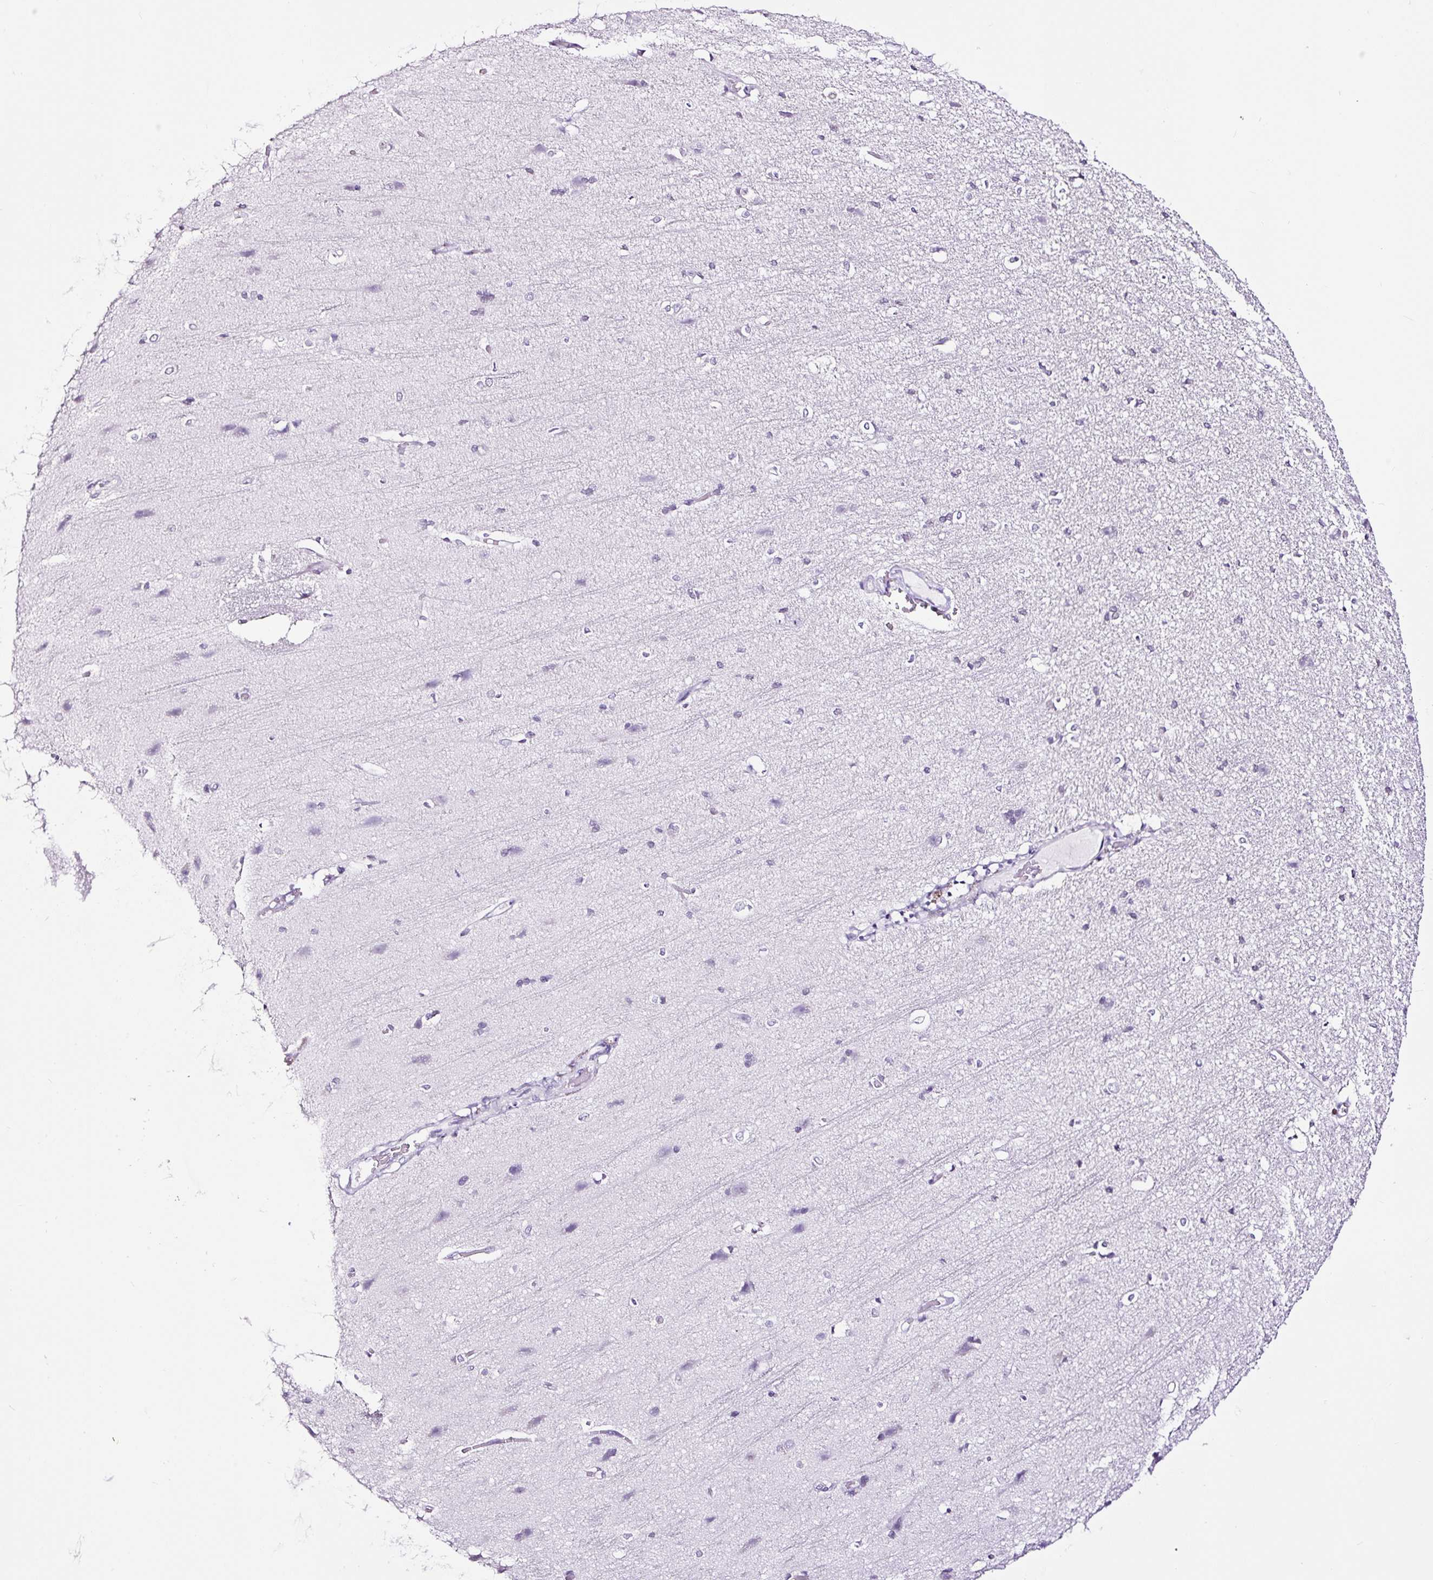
{"staining": {"intensity": "negative", "quantity": "none", "location": "none"}, "tissue": "cerebral cortex", "cell_type": "Endothelial cells", "image_type": "normal", "snomed": [{"axis": "morphology", "description": "Normal tissue, NOS"}, {"axis": "topography", "description": "Cerebral cortex"}], "caption": "Endothelial cells show no significant staining in benign cerebral cortex.", "gene": "NPHS2", "patient": {"sex": "male", "age": 37}}